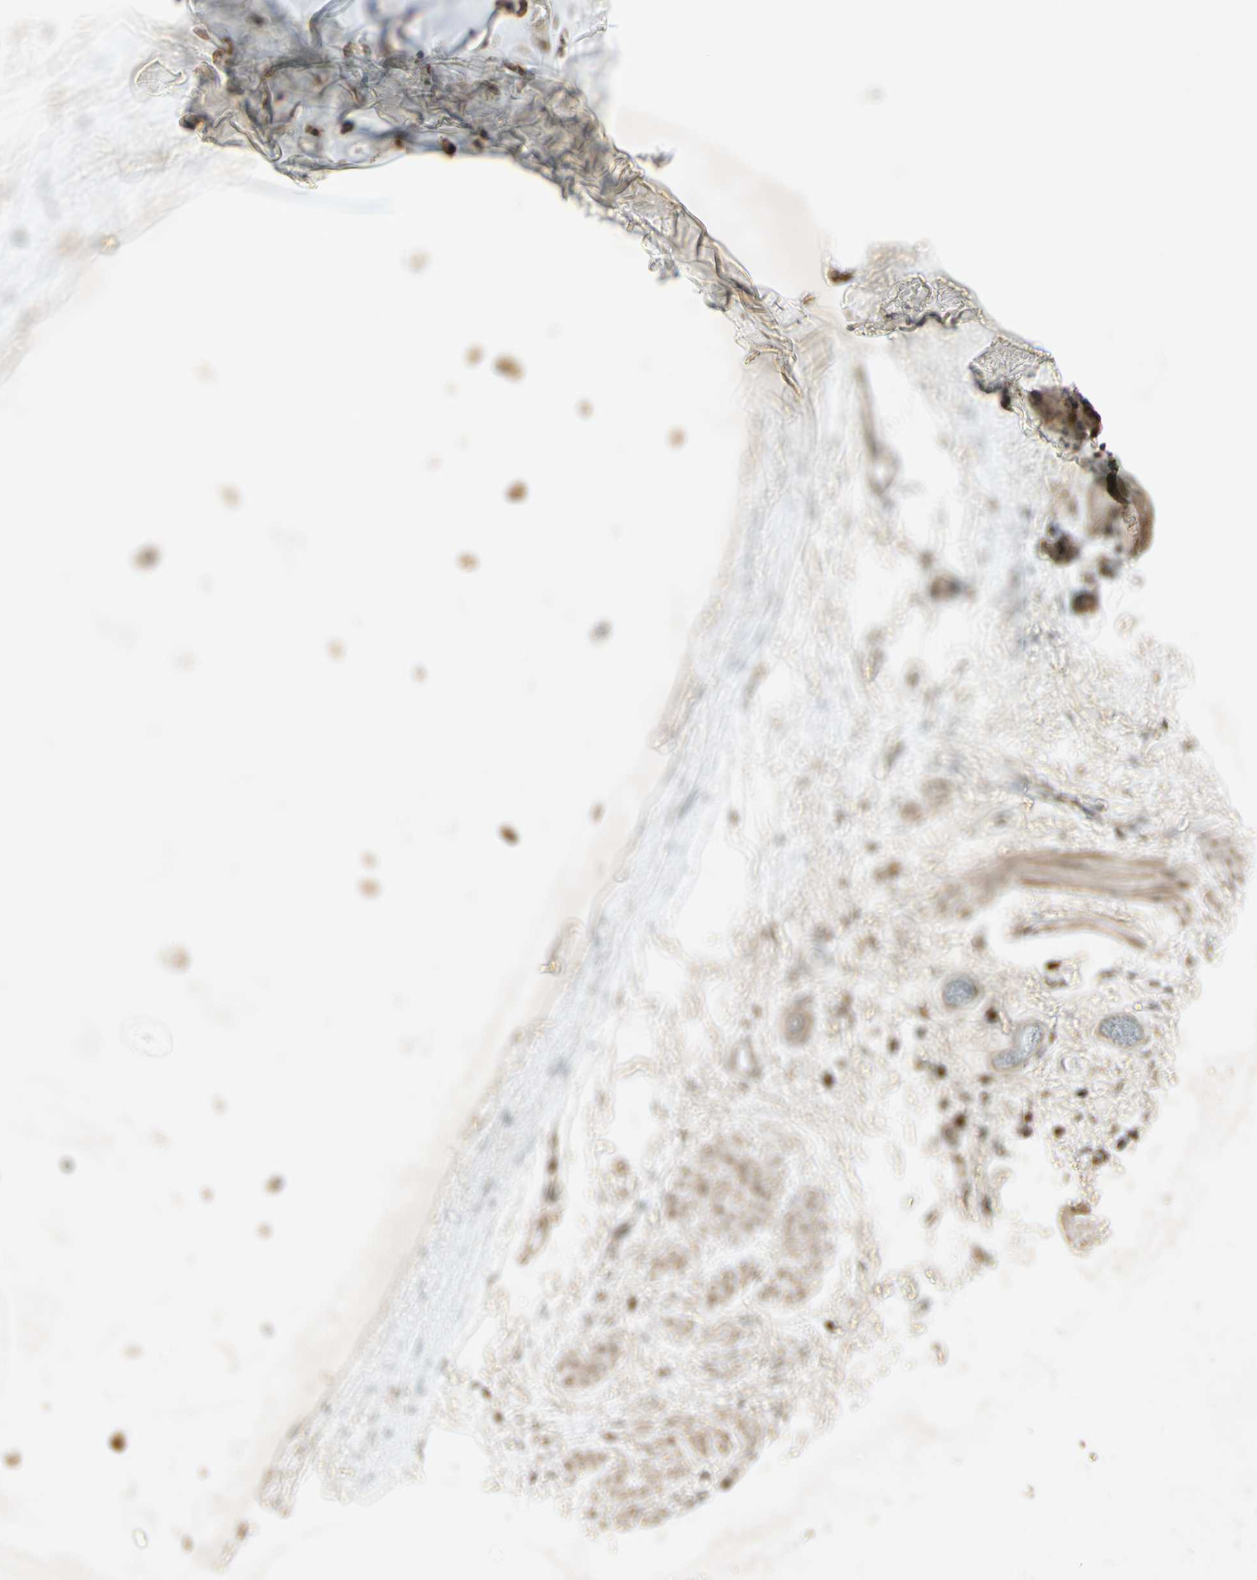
{"staining": {"intensity": "weak", "quantity": ">75%", "location": "cytoplasmic/membranous"}, "tissue": "bronchus", "cell_type": "Respiratory epithelial cells", "image_type": "normal", "snomed": [{"axis": "morphology", "description": "Normal tissue, NOS"}, {"axis": "morphology", "description": "Malignant melanoma, Metastatic site"}, {"axis": "topography", "description": "Bronchus"}, {"axis": "topography", "description": "Lung"}], "caption": "Bronchus stained with DAB (3,3'-diaminobenzidine) immunohistochemistry reveals low levels of weak cytoplasmic/membranous staining in about >75% of respiratory epithelial cells.", "gene": "TEK", "patient": {"sex": "male", "age": 64}}